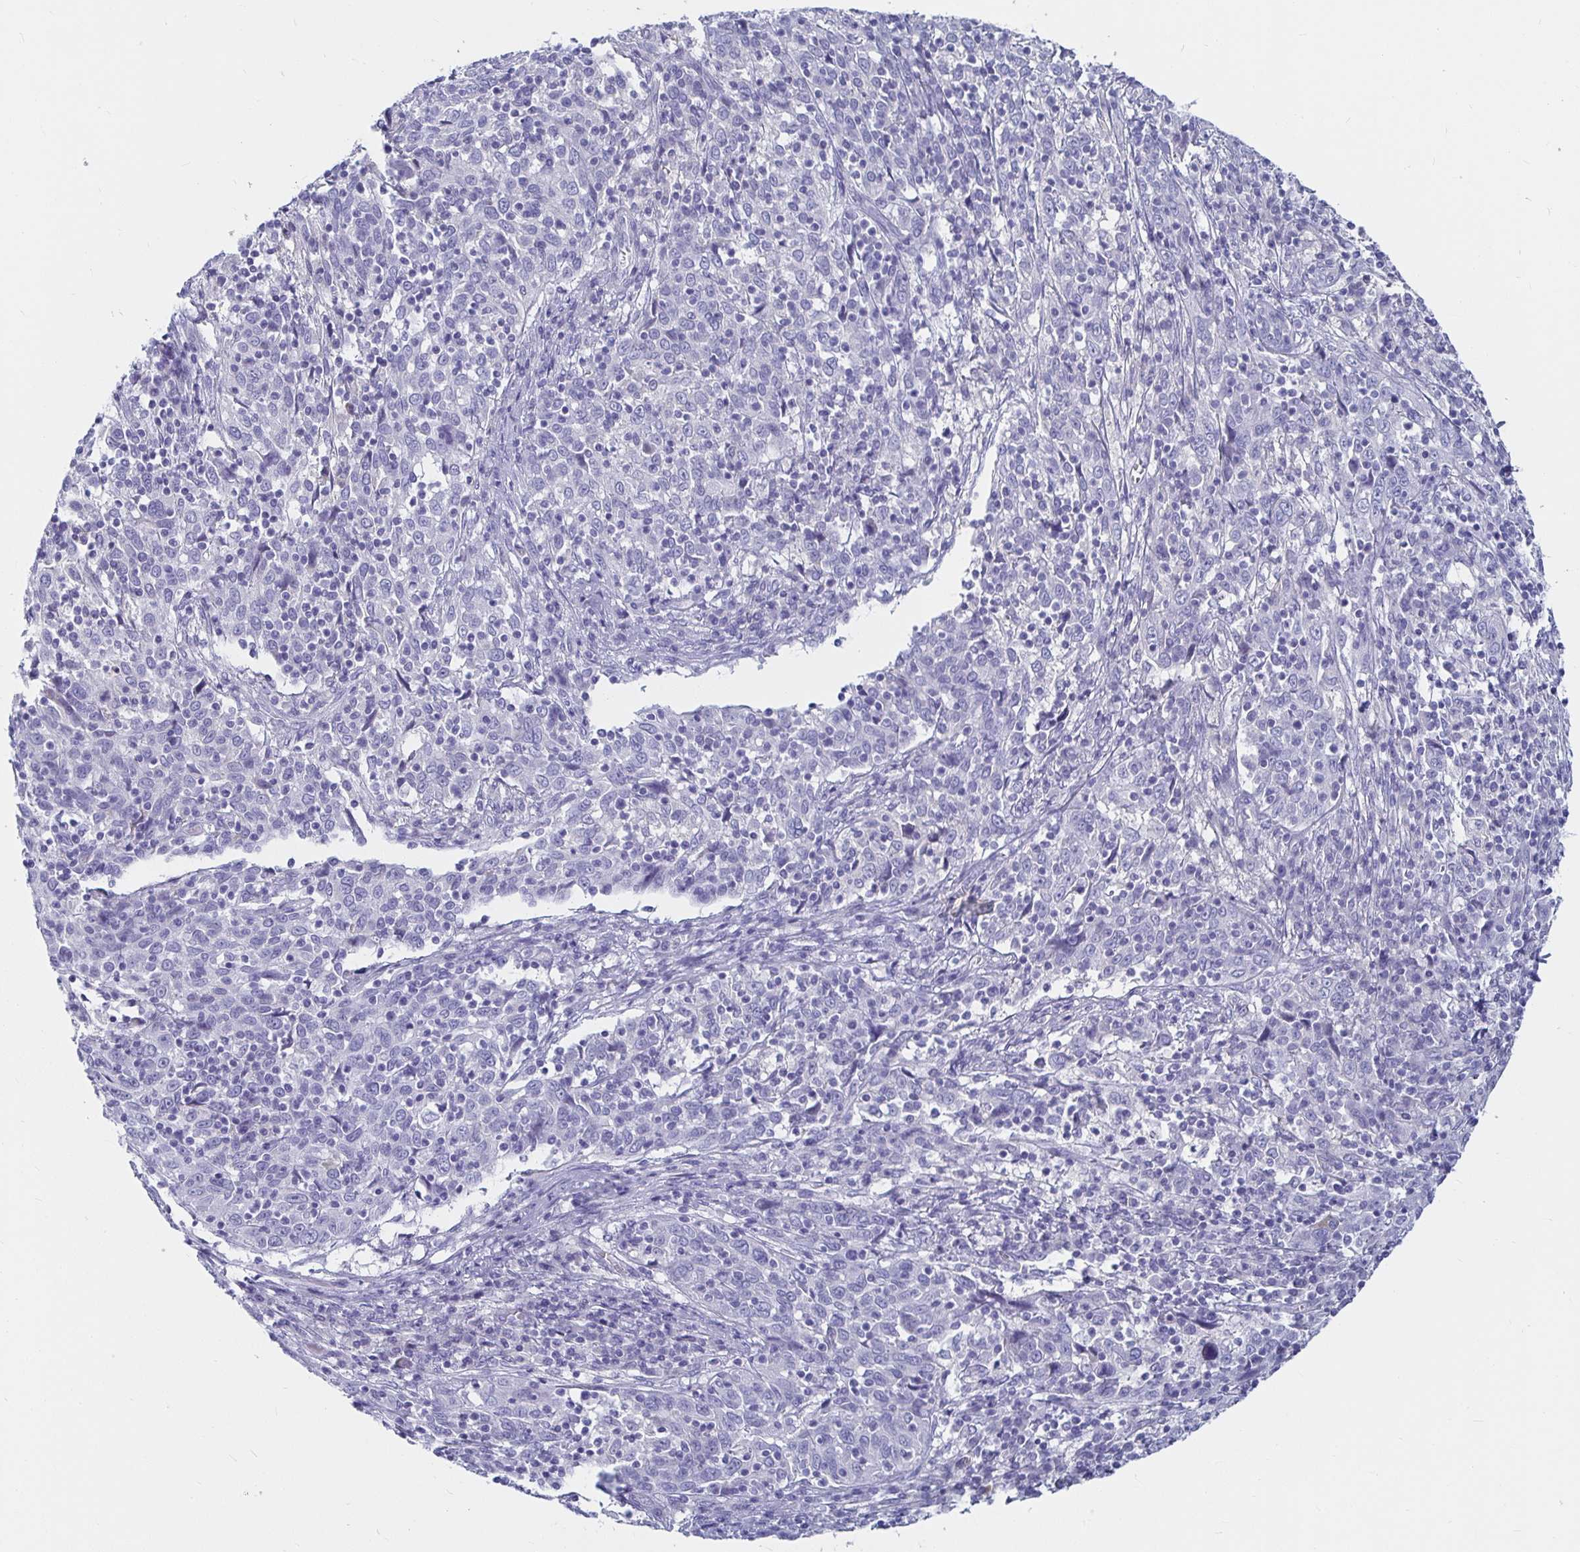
{"staining": {"intensity": "negative", "quantity": "none", "location": "none"}, "tissue": "cervical cancer", "cell_type": "Tumor cells", "image_type": "cancer", "snomed": [{"axis": "morphology", "description": "Squamous cell carcinoma, NOS"}, {"axis": "topography", "description": "Cervix"}], "caption": "Photomicrograph shows no protein expression in tumor cells of squamous cell carcinoma (cervical) tissue.", "gene": "CA9", "patient": {"sex": "female", "age": 46}}